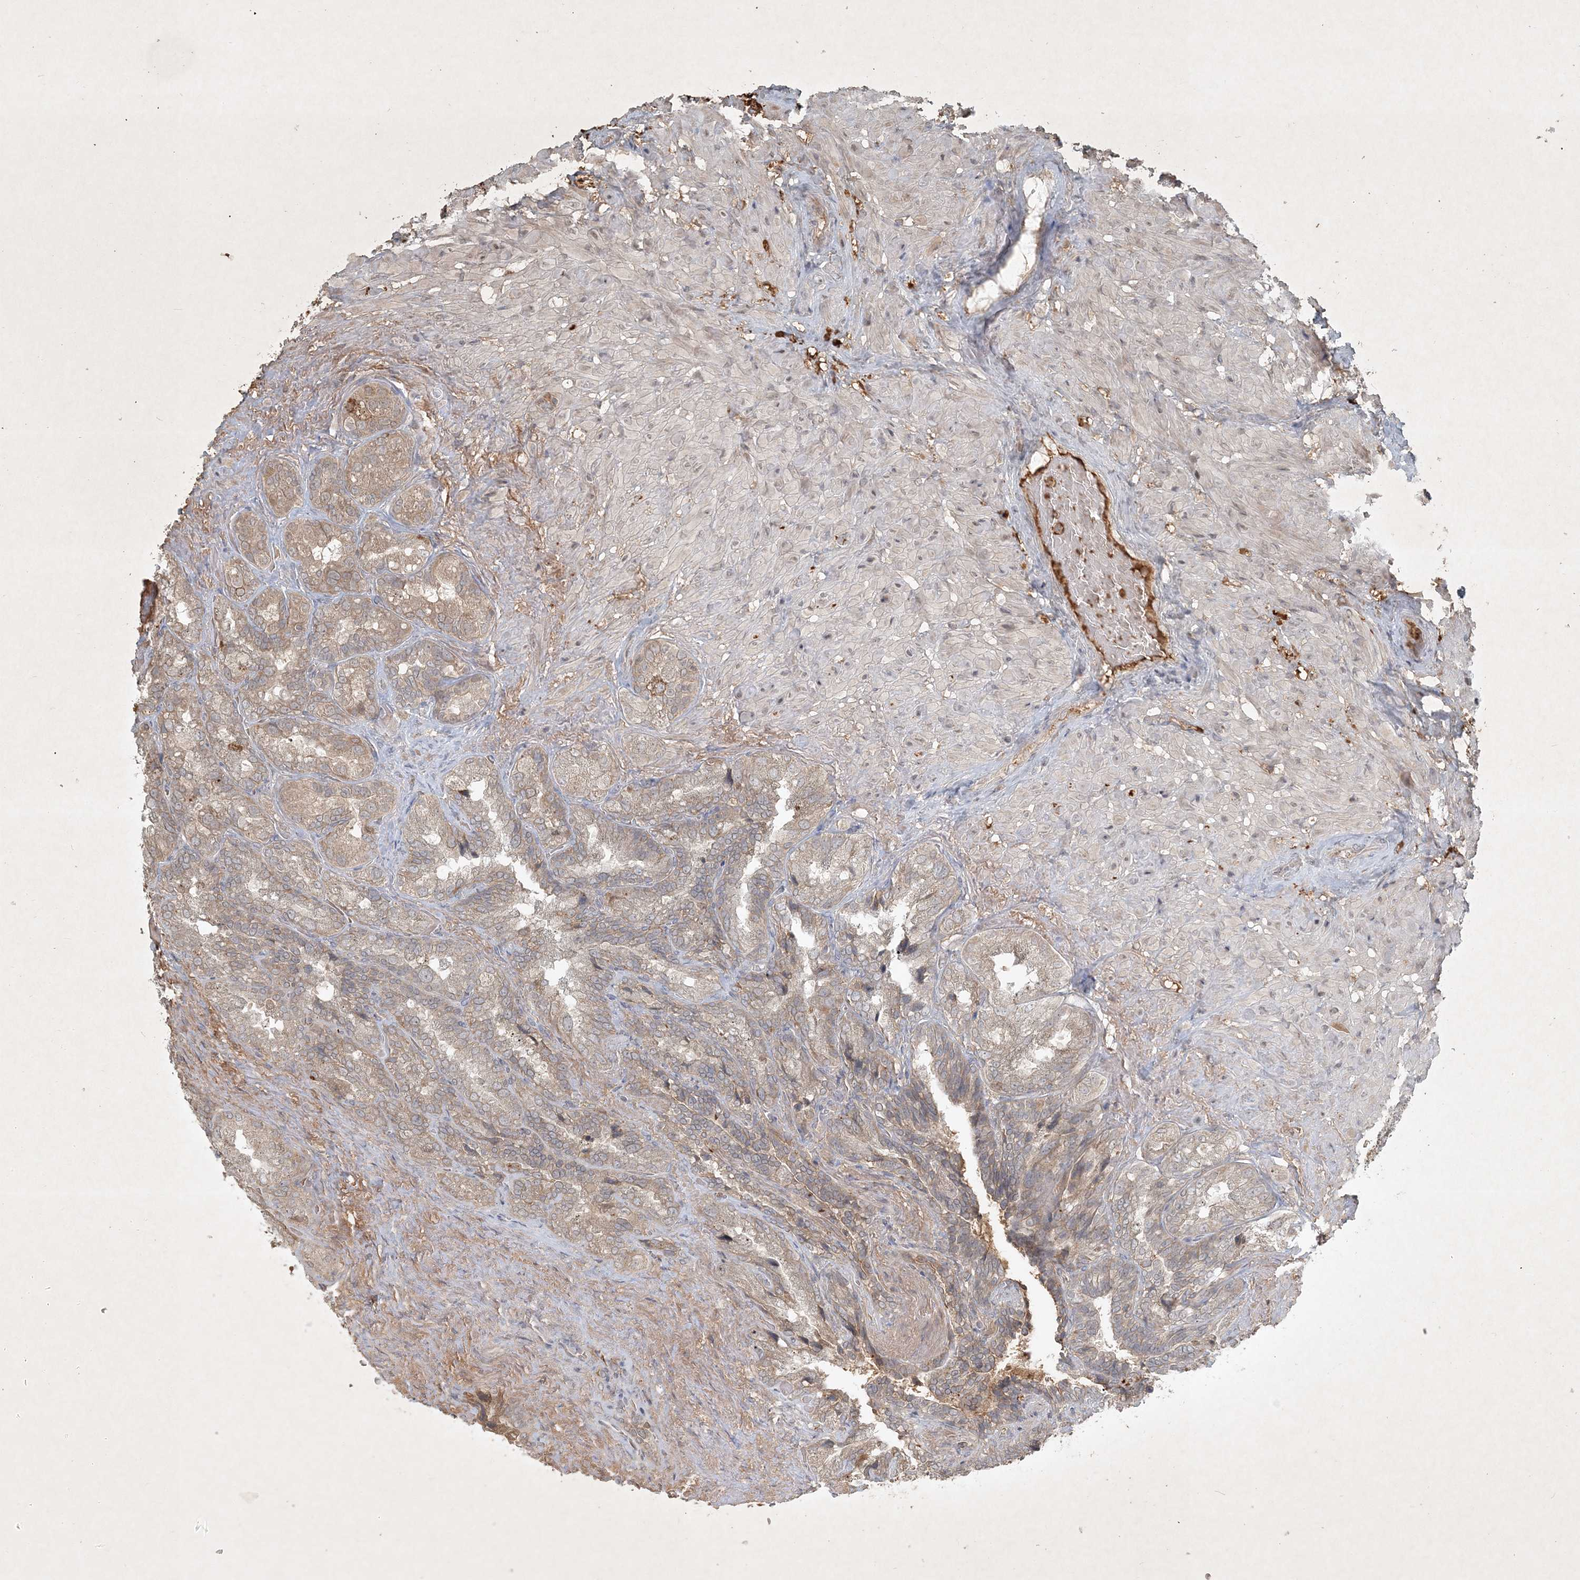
{"staining": {"intensity": "weak", "quantity": "<25%", "location": "cytoplasmic/membranous"}, "tissue": "seminal vesicle", "cell_type": "Glandular cells", "image_type": "normal", "snomed": [{"axis": "morphology", "description": "Normal tissue, NOS"}, {"axis": "topography", "description": "Seminal veicle"}, {"axis": "topography", "description": "Peripheral nerve tissue"}], "caption": "IHC of benign seminal vesicle exhibits no staining in glandular cells. (DAB (3,3'-diaminobenzidine) IHC with hematoxylin counter stain).", "gene": "TNFAIP6", "patient": {"sex": "male", "age": 63}}